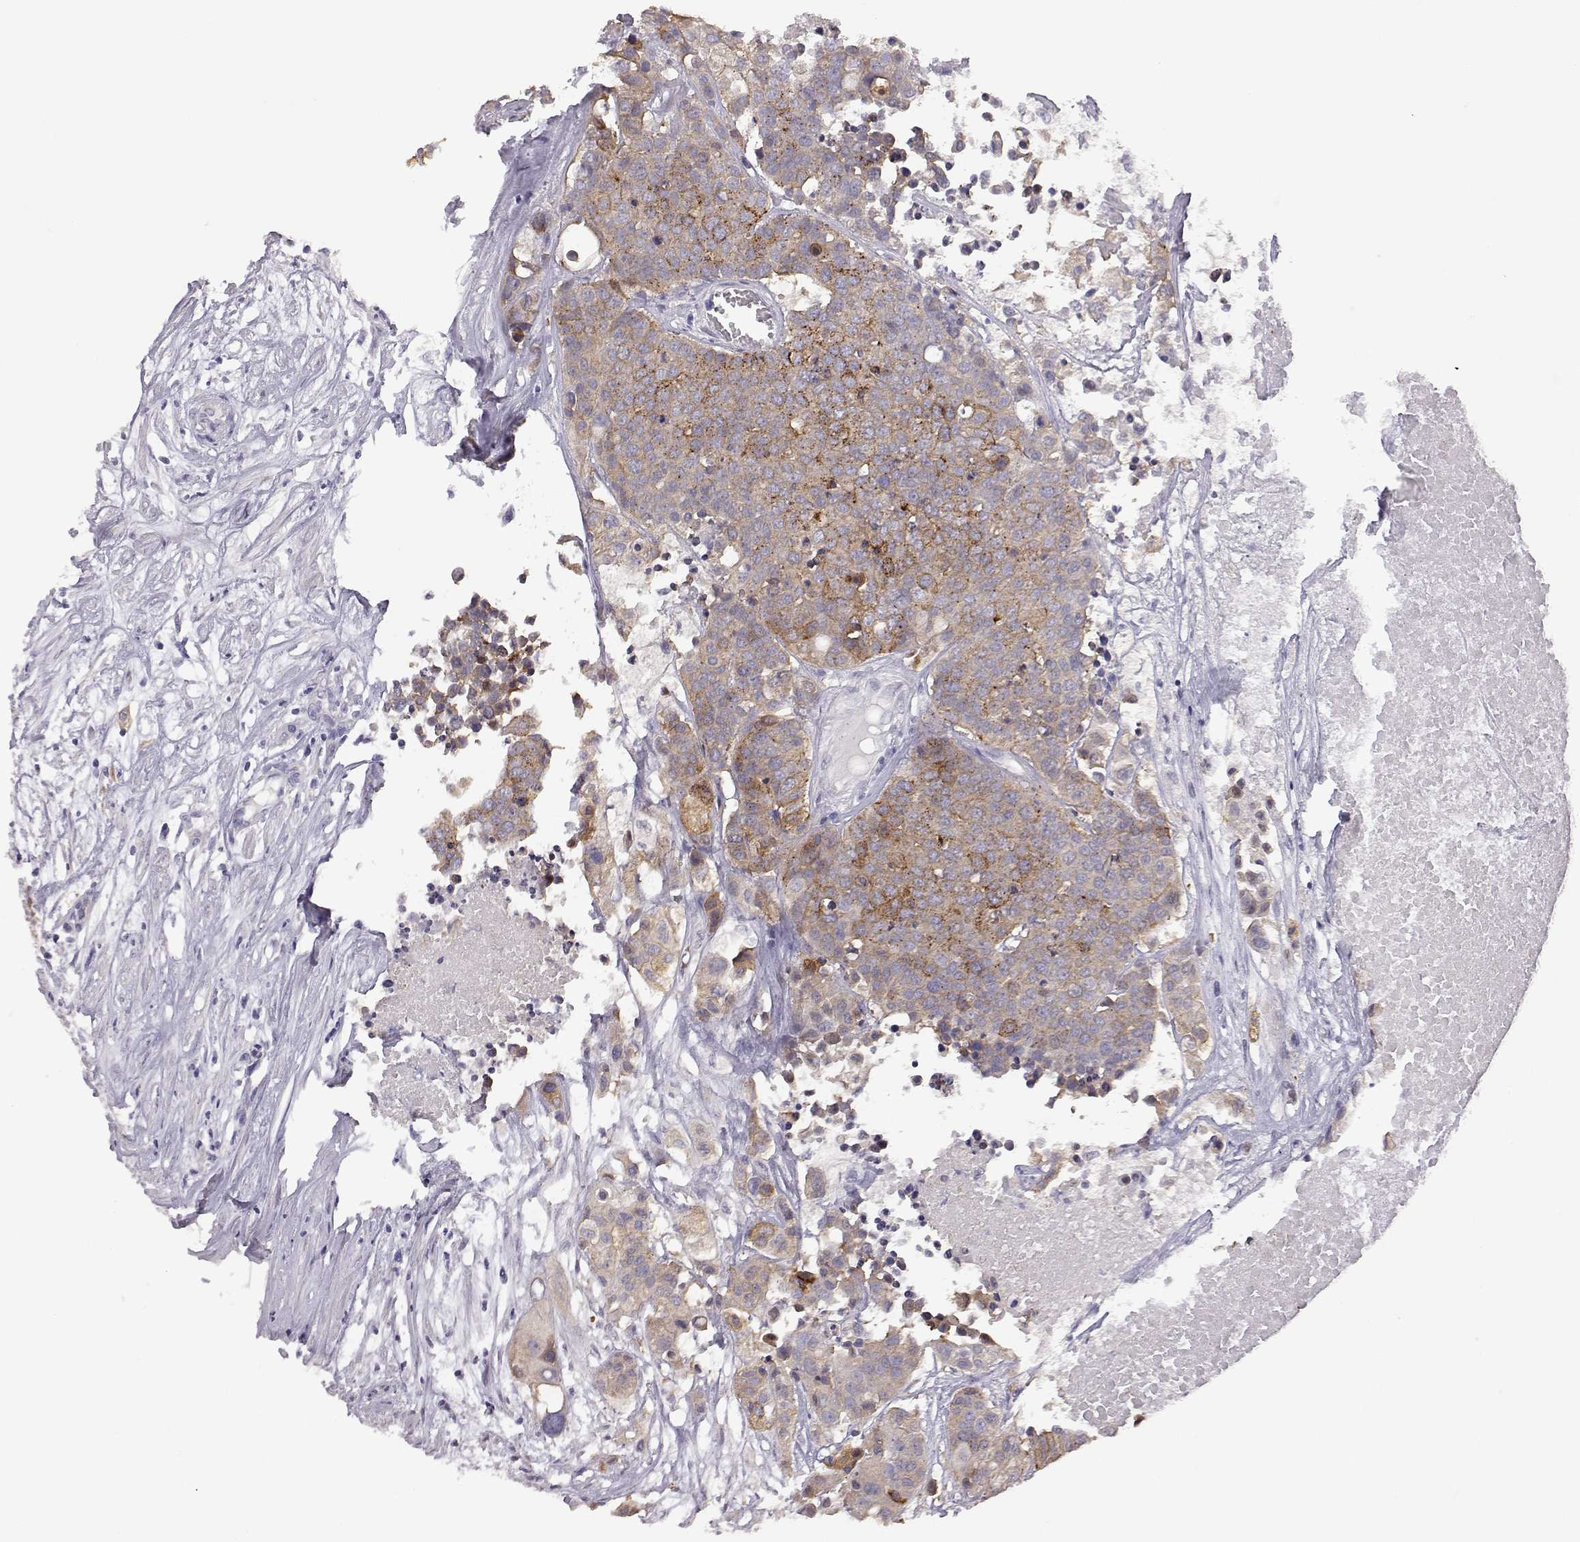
{"staining": {"intensity": "weak", "quantity": ">75%", "location": "cytoplasmic/membranous"}, "tissue": "carcinoid", "cell_type": "Tumor cells", "image_type": "cancer", "snomed": [{"axis": "morphology", "description": "Carcinoid, malignant, NOS"}, {"axis": "topography", "description": "Colon"}], "caption": "Brown immunohistochemical staining in carcinoid reveals weak cytoplasmic/membranous positivity in about >75% of tumor cells.", "gene": "VGF", "patient": {"sex": "male", "age": 81}}